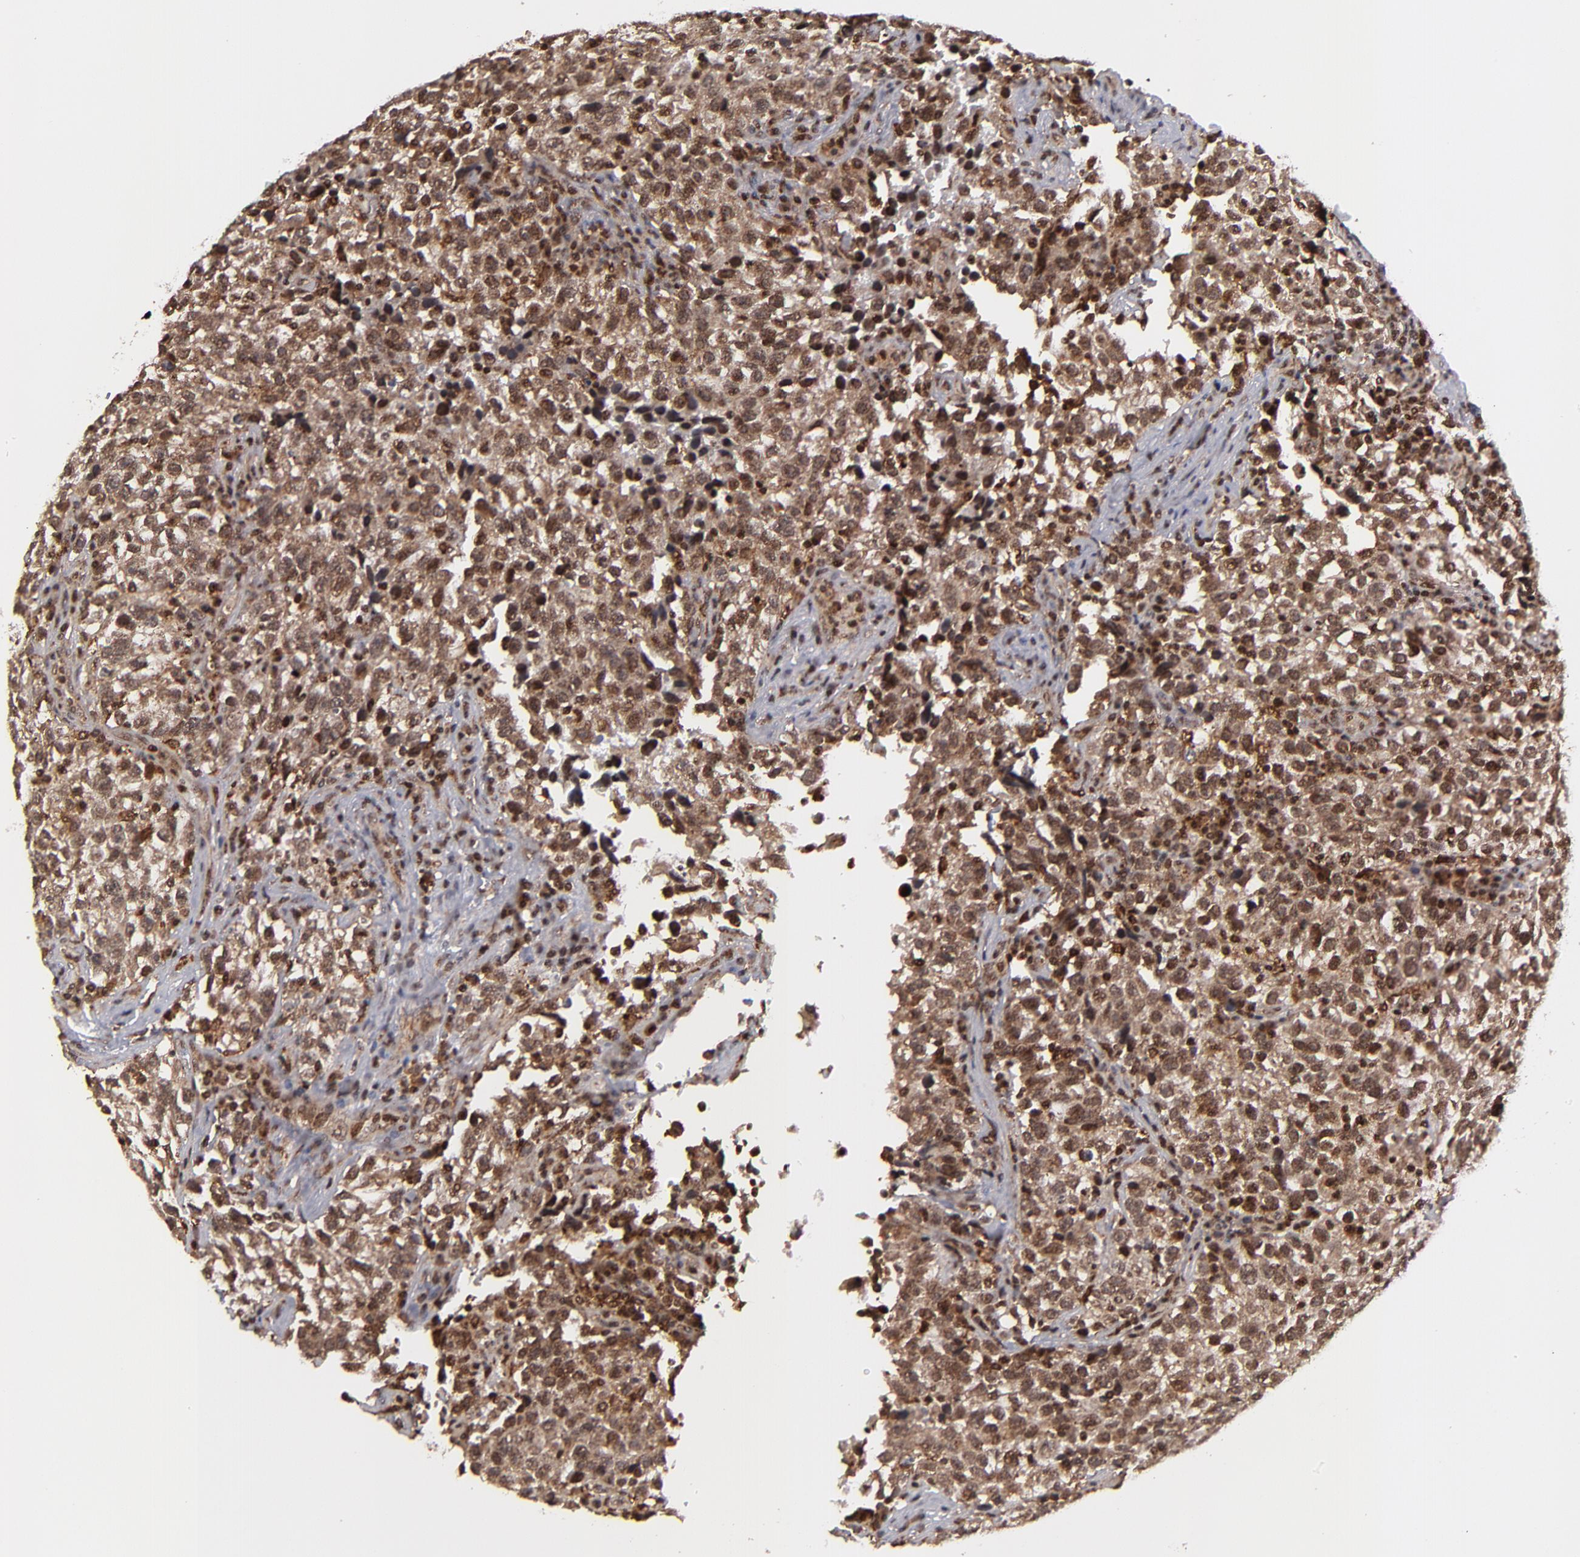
{"staining": {"intensity": "strong", "quantity": ">75%", "location": "cytoplasmic/membranous,nuclear"}, "tissue": "testis cancer", "cell_type": "Tumor cells", "image_type": "cancer", "snomed": [{"axis": "morphology", "description": "Seminoma, NOS"}, {"axis": "topography", "description": "Testis"}], "caption": "IHC of testis seminoma reveals high levels of strong cytoplasmic/membranous and nuclear staining in about >75% of tumor cells.", "gene": "RGS6", "patient": {"sex": "male", "age": 38}}